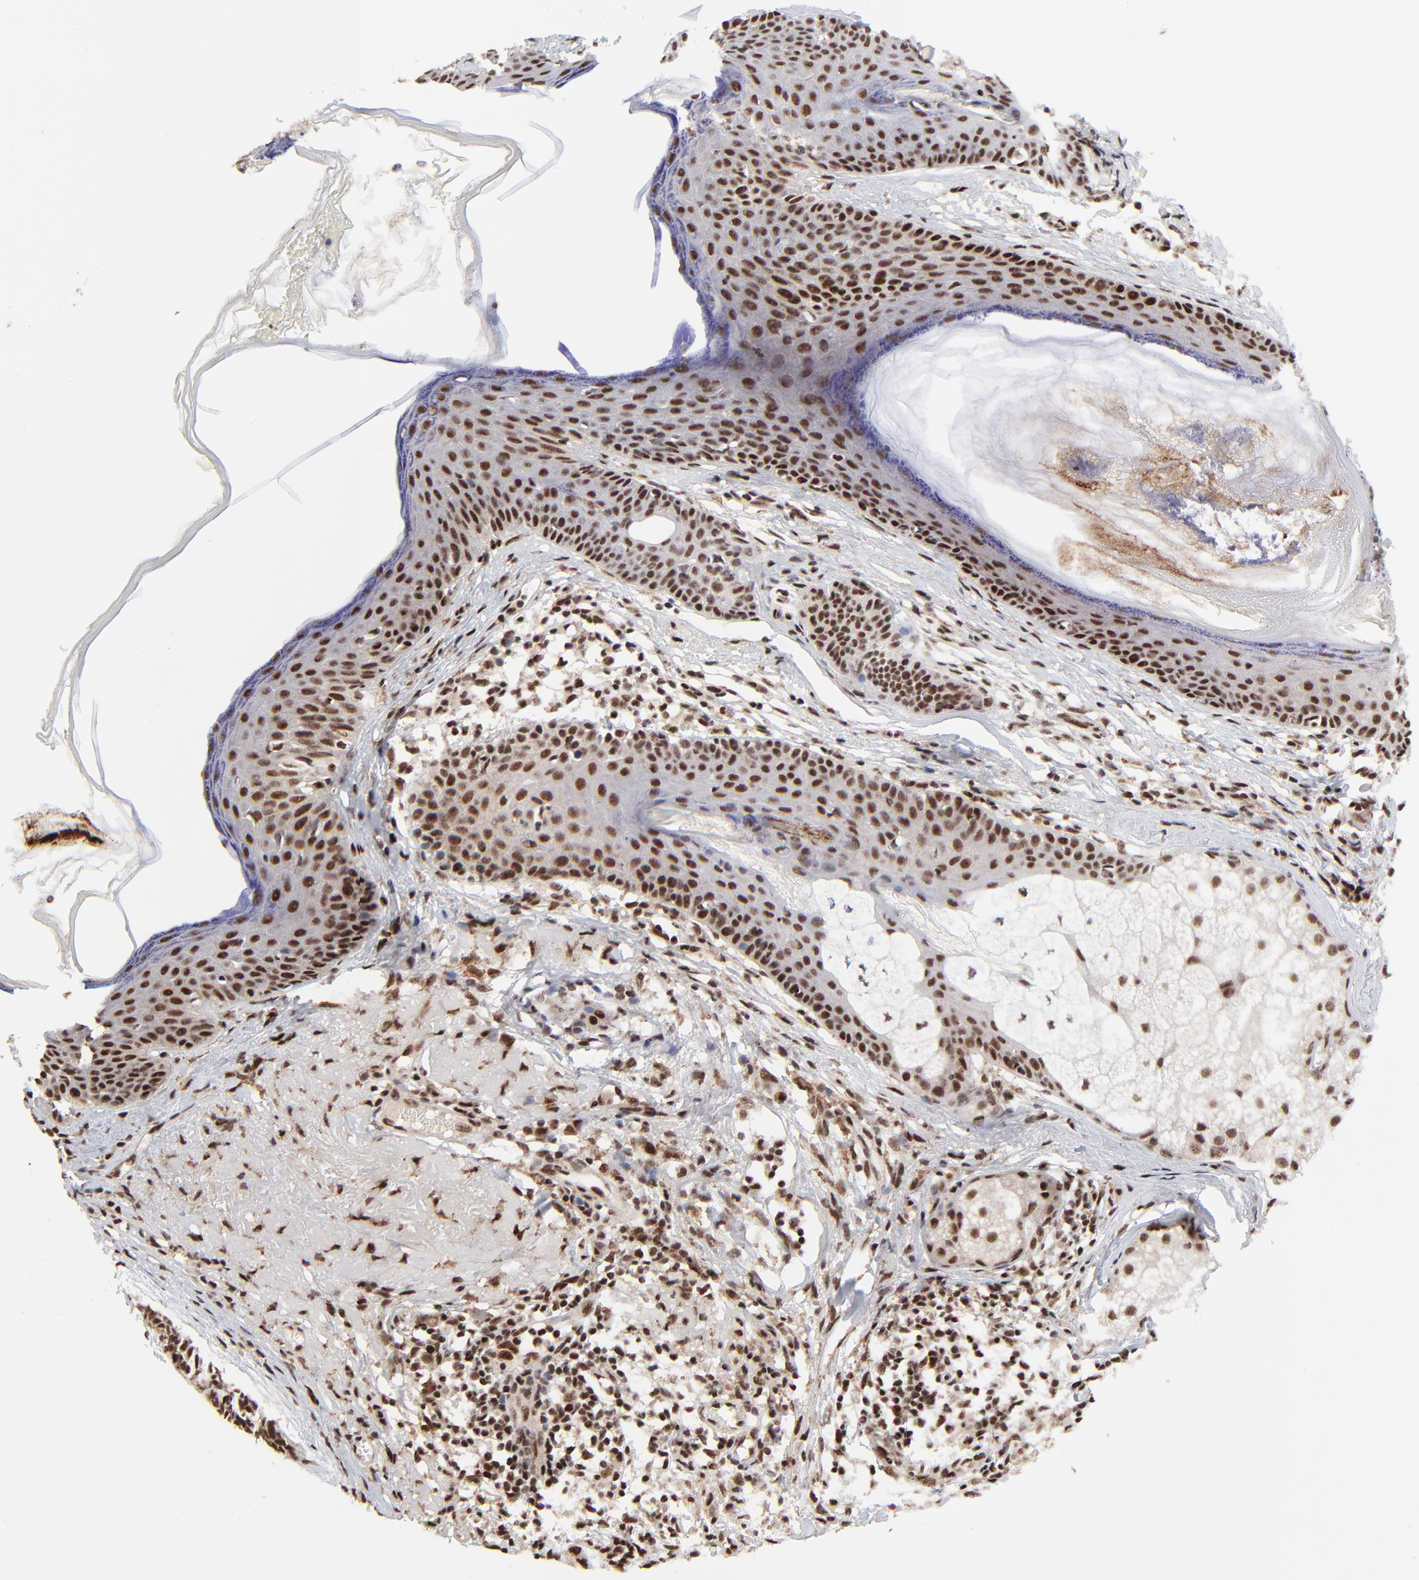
{"staining": {"intensity": "strong", "quantity": ">75%", "location": "nuclear"}, "tissue": "skin cancer", "cell_type": "Tumor cells", "image_type": "cancer", "snomed": [{"axis": "morphology", "description": "Basal cell carcinoma"}, {"axis": "topography", "description": "Skin"}], "caption": "Strong nuclear positivity for a protein is appreciated in about >75% of tumor cells of skin basal cell carcinoma using immunohistochemistry (IHC).", "gene": "RBM22", "patient": {"sex": "male", "age": 63}}